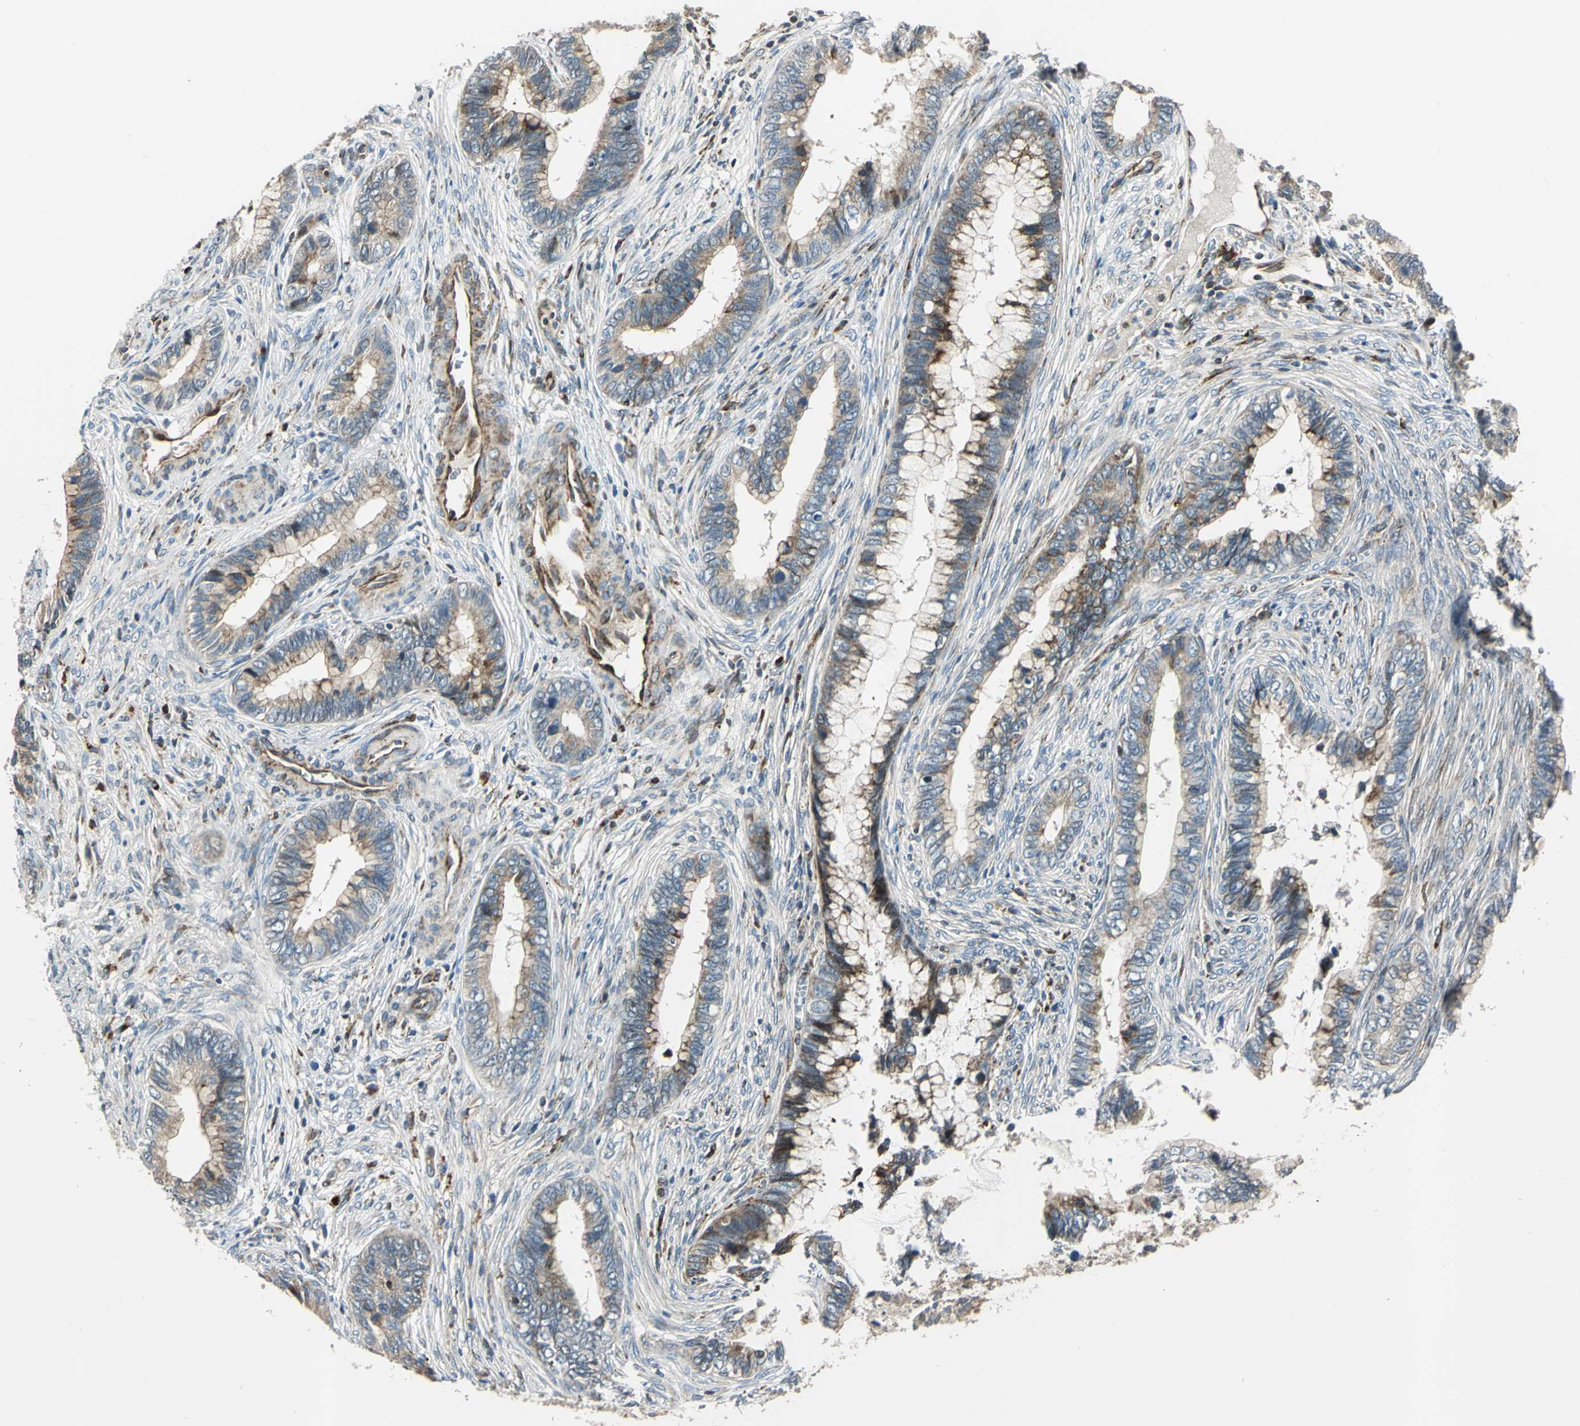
{"staining": {"intensity": "moderate", "quantity": "25%-75%", "location": "cytoplasmic/membranous"}, "tissue": "cervical cancer", "cell_type": "Tumor cells", "image_type": "cancer", "snomed": [{"axis": "morphology", "description": "Adenocarcinoma, NOS"}, {"axis": "topography", "description": "Cervix"}], "caption": "The image displays immunohistochemical staining of cervical cancer. There is moderate cytoplasmic/membranous staining is seen in about 25%-75% of tumor cells. (Stains: DAB (3,3'-diaminobenzidine) in brown, nuclei in blue, Microscopy: brightfield microscopy at high magnification).", "gene": "HTATIP2", "patient": {"sex": "female", "age": 44}}